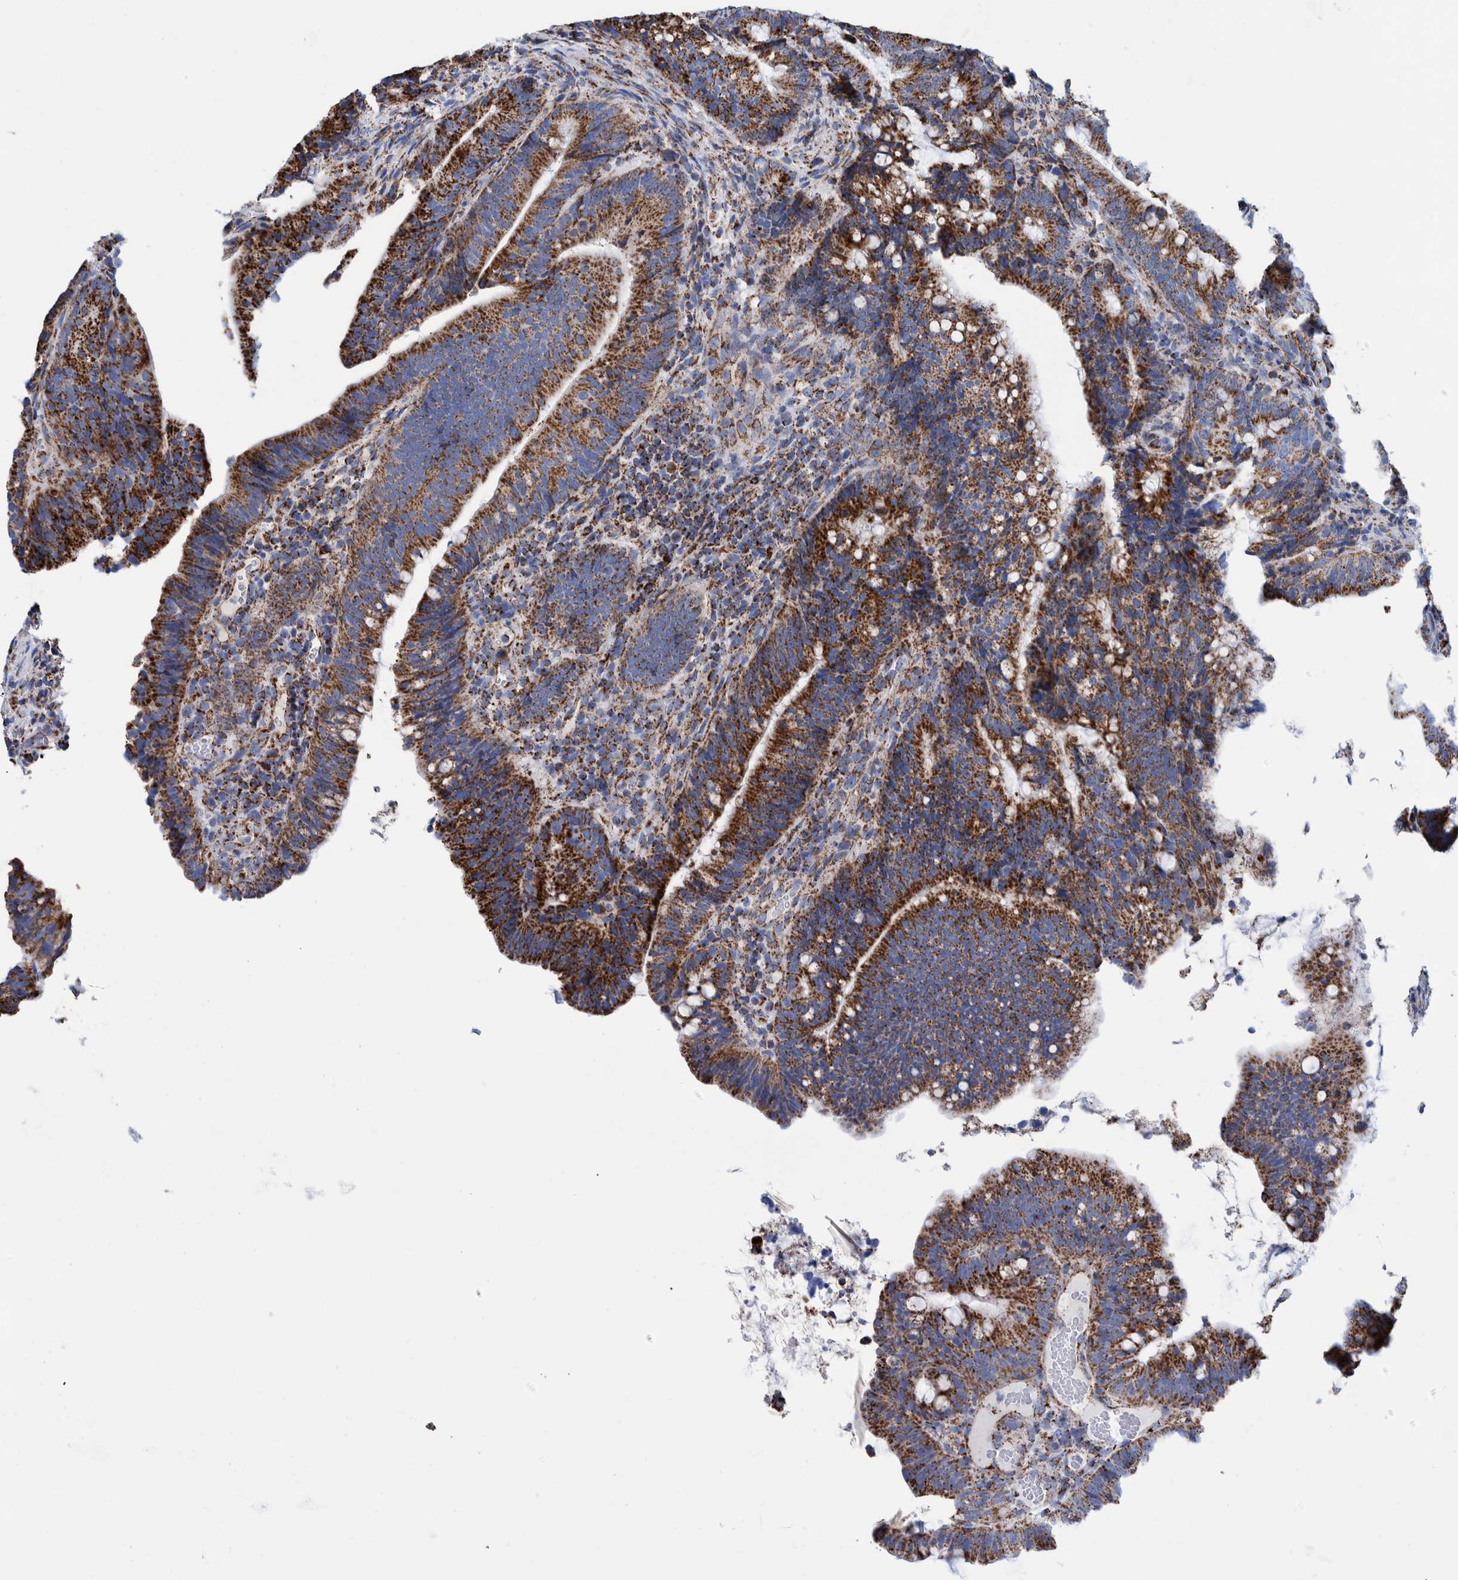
{"staining": {"intensity": "strong", "quantity": ">75%", "location": "cytoplasmic/membranous"}, "tissue": "colorectal cancer", "cell_type": "Tumor cells", "image_type": "cancer", "snomed": [{"axis": "morphology", "description": "Adenocarcinoma, NOS"}, {"axis": "topography", "description": "Colon"}], "caption": "Adenocarcinoma (colorectal) tissue displays strong cytoplasmic/membranous expression in about >75% of tumor cells The protein of interest is shown in brown color, while the nuclei are stained blue.", "gene": "DECR1", "patient": {"sex": "female", "age": 66}}